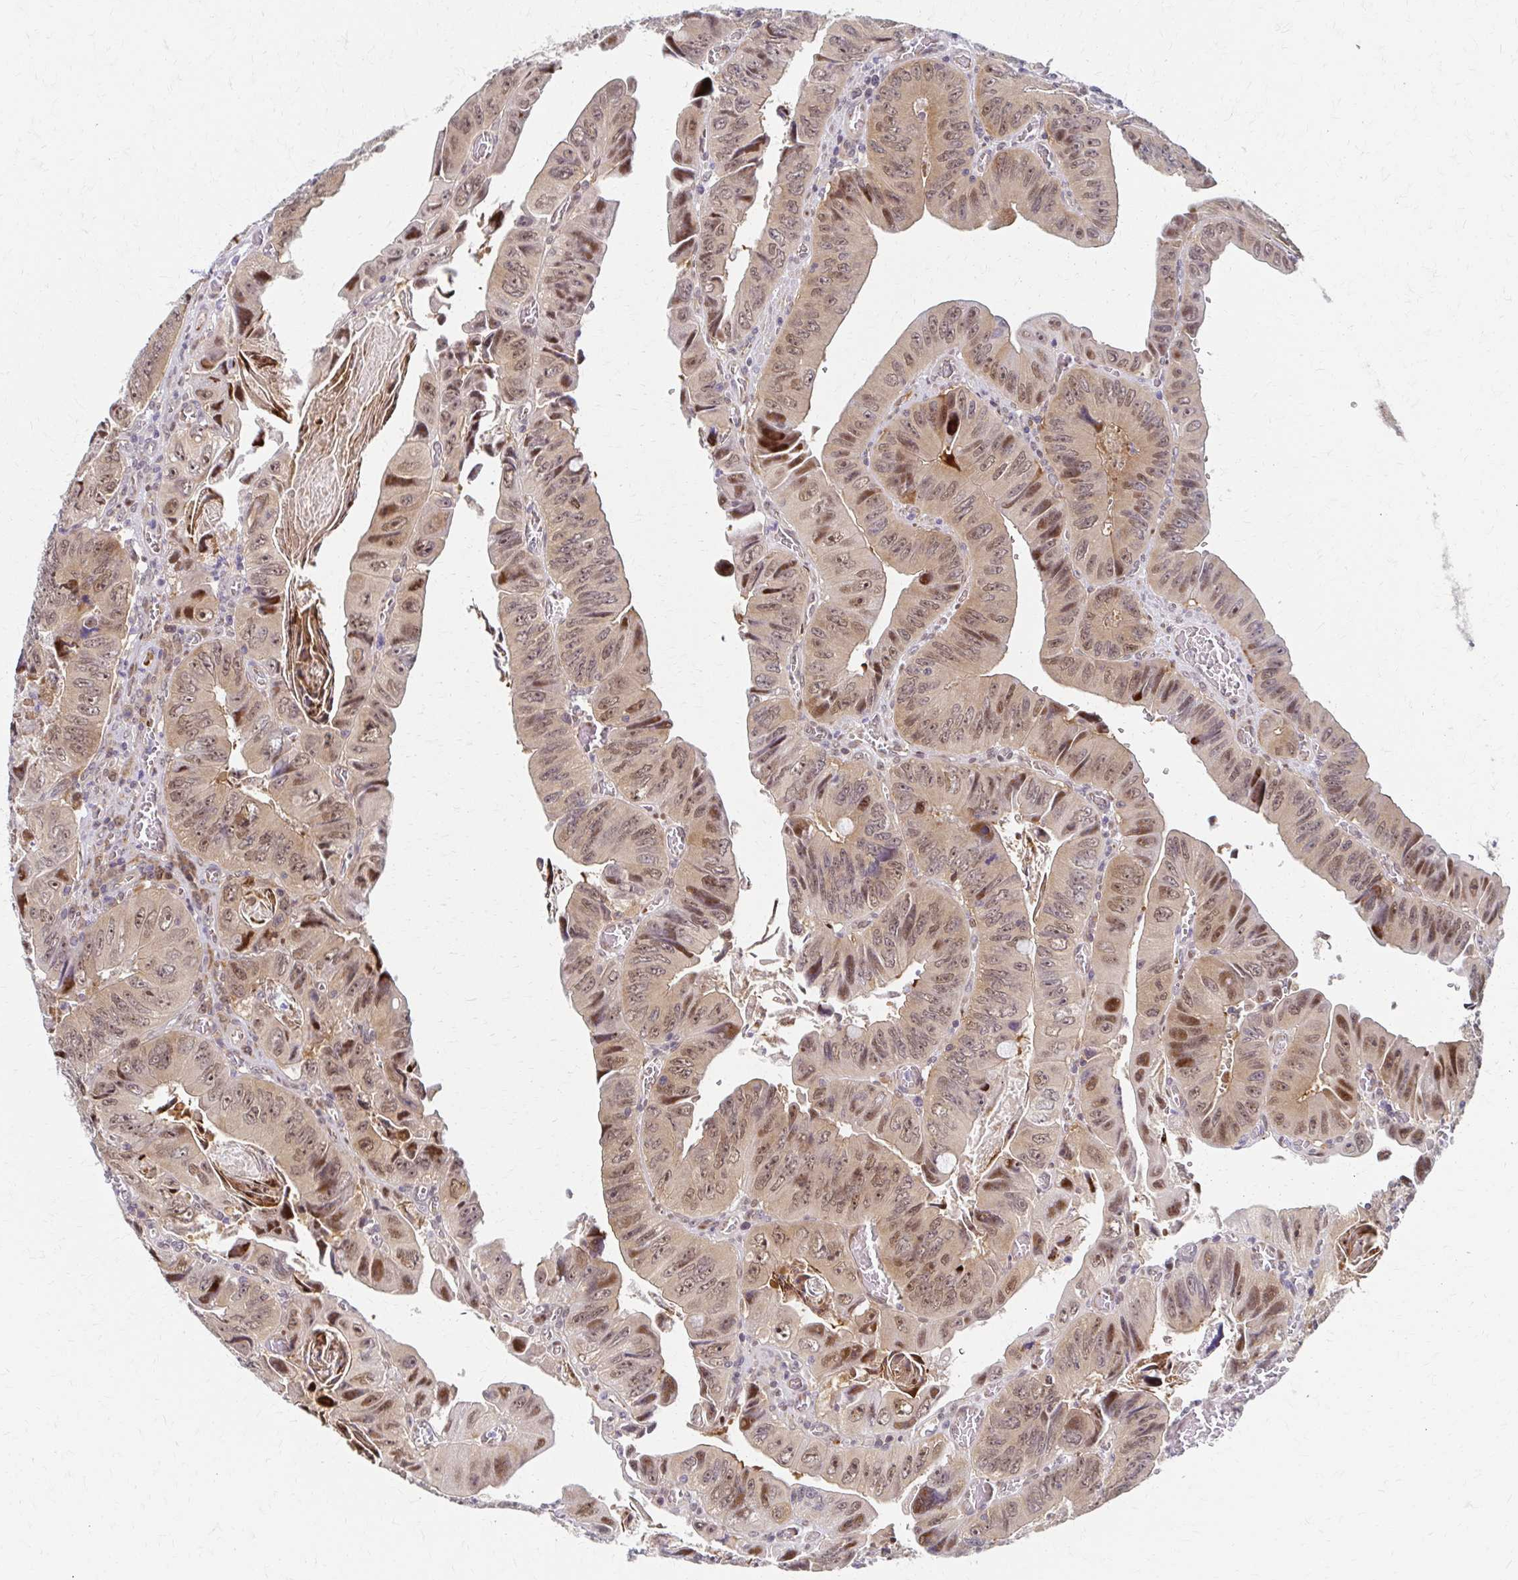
{"staining": {"intensity": "moderate", "quantity": ">75%", "location": "nuclear"}, "tissue": "colorectal cancer", "cell_type": "Tumor cells", "image_type": "cancer", "snomed": [{"axis": "morphology", "description": "Adenocarcinoma, NOS"}, {"axis": "topography", "description": "Colon"}], "caption": "This image displays immunohistochemistry staining of human colorectal cancer, with medium moderate nuclear expression in about >75% of tumor cells.", "gene": "PSMD7", "patient": {"sex": "female", "age": 84}}